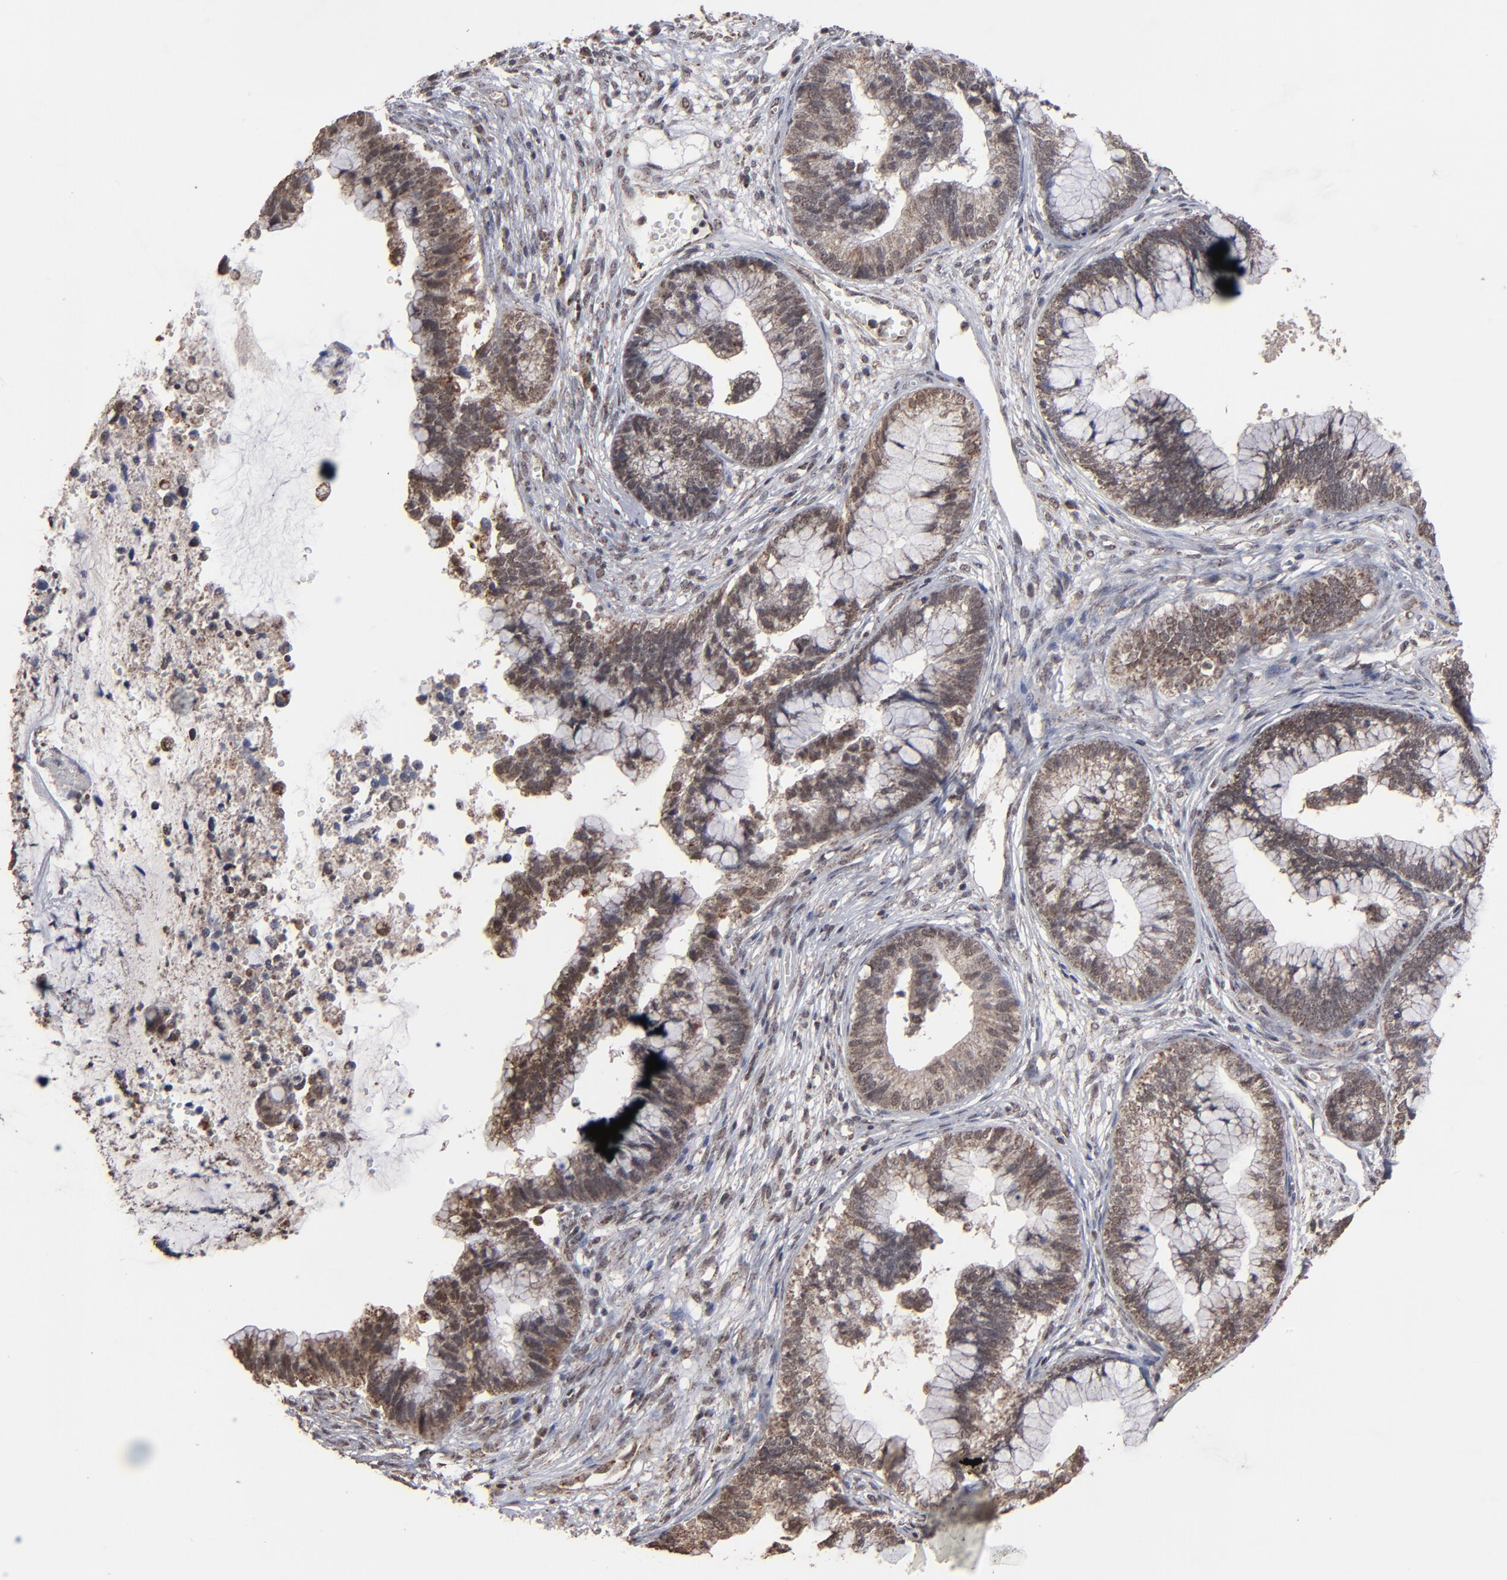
{"staining": {"intensity": "moderate", "quantity": ">75%", "location": "cytoplasmic/membranous"}, "tissue": "cervical cancer", "cell_type": "Tumor cells", "image_type": "cancer", "snomed": [{"axis": "morphology", "description": "Adenocarcinoma, NOS"}, {"axis": "topography", "description": "Cervix"}], "caption": "Tumor cells display medium levels of moderate cytoplasmic/membranous positivity in approximately >75% of cells in human adenocarcinoma (cervical). The staining was performed using DAB, with brown indicating positive protein expression. Nuclei are stained blue with hematoxylin.", "gene": "BNIP3", "patient": {"sex": "female", "age": 44}}